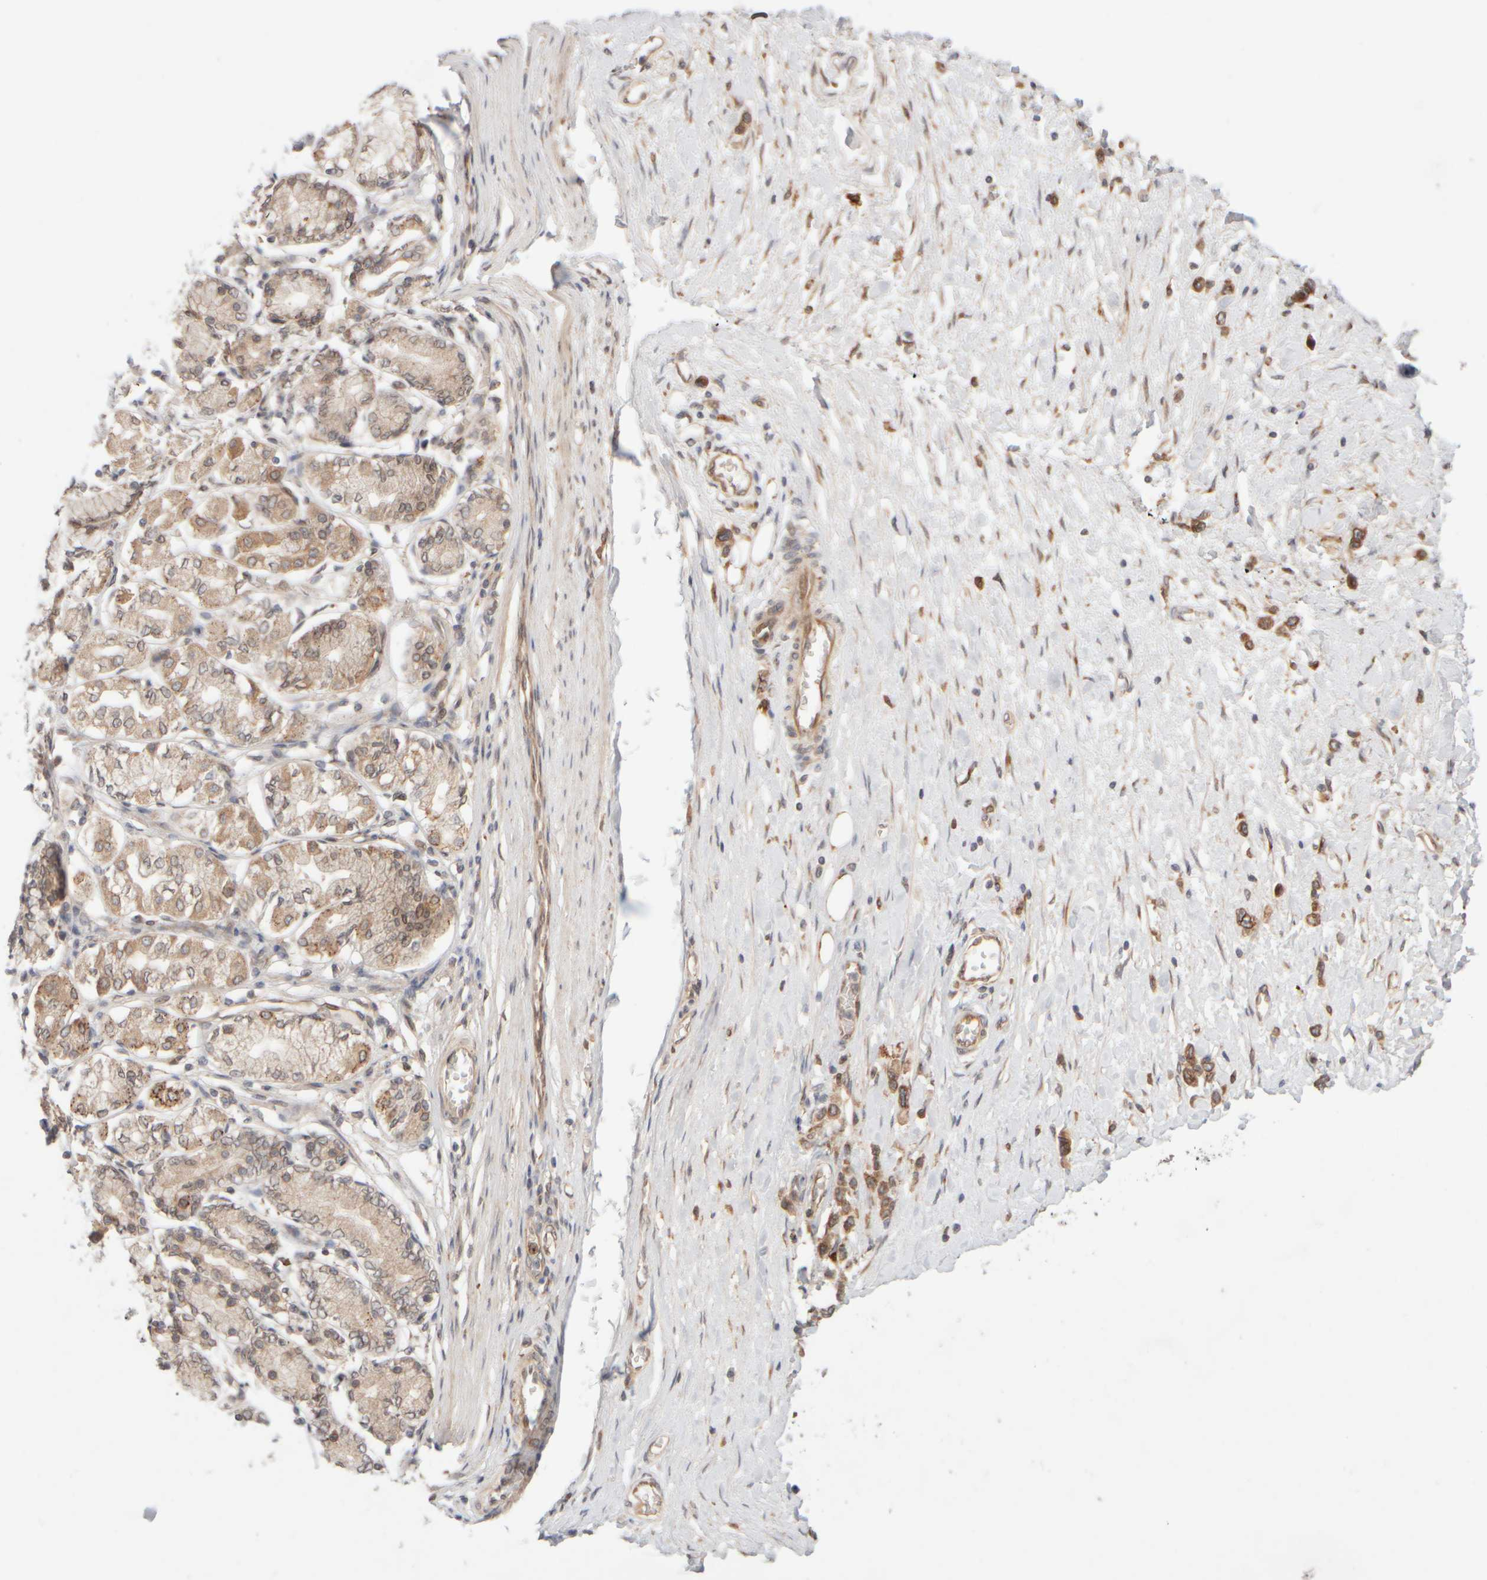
{"staining": {"intensity": "moderate", "quantity": ">75%", "location": "cytoplasmic/membranous"}, "tissue": "stomach cancer", "cell_type": "Tumor cells", "image_type": "cancer", "snomed": [{"axis": "morphology", "description": "Adenocarcinoma, NOS"}, {"axis": "topography", "description": "Stomach"}], "caption": "Protein staining of stomach cancer (adenocarcinoma) tissue shows moderate cytoplasmic/membranous positivity in about >75% of tumor cells.", "gene": "GCN1", "patient": {"sex": "female", "age": 65}}